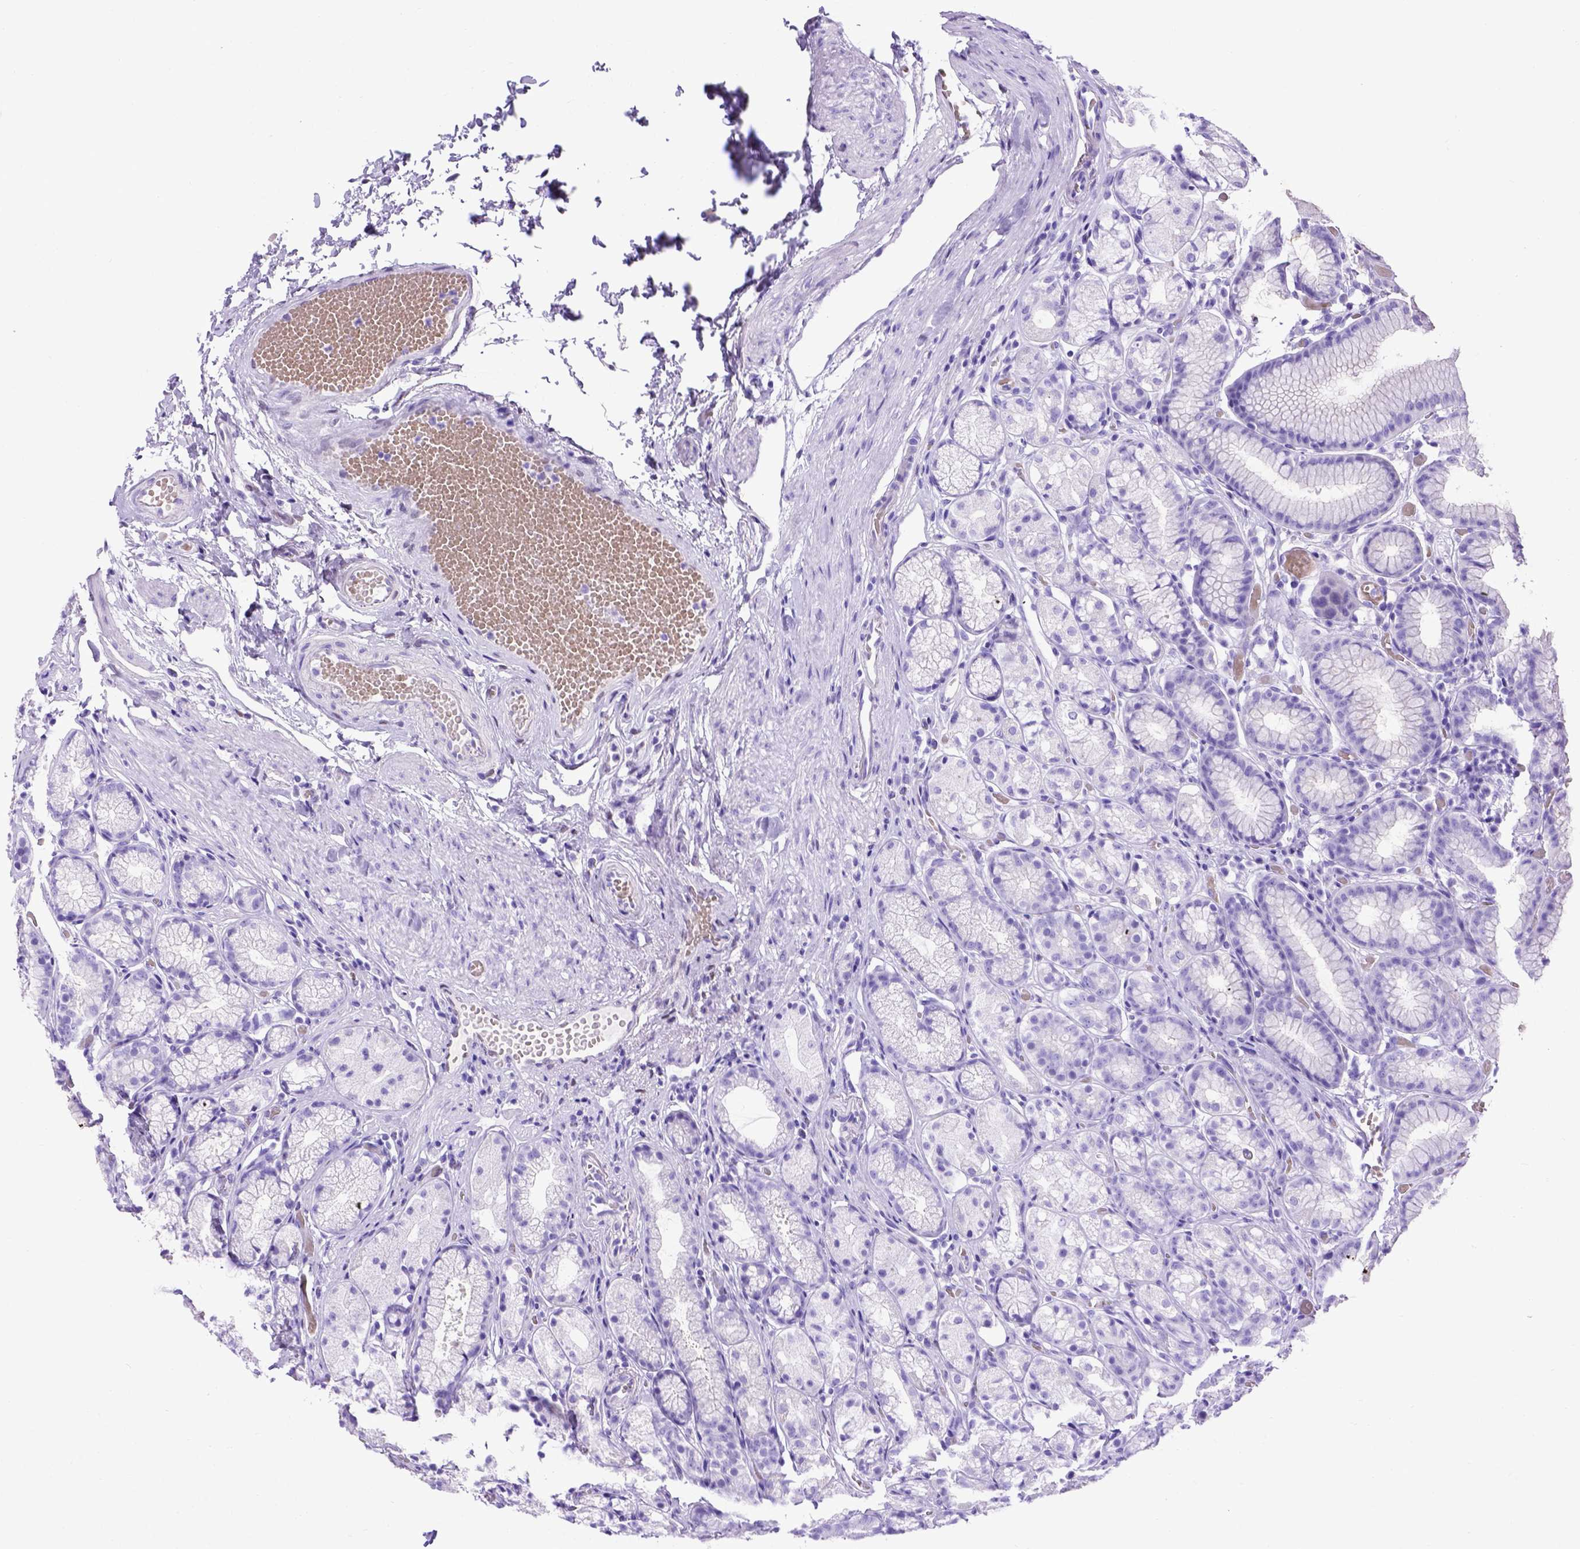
{"staining": {"intensity": "negative", "quantity": "none", "location": "none"}, "tissue": "stomach", "cell_type": "Glandular cells", "image_type": "normal", "snomed": [{"axis": "morphology", "description": "Normal tissue, NOS"}, {"axis": "topography", "description": "Stomach"}], "caption": "Benign stomach was stained to show a protein in brown. There is no significant staining in glandular cells. (IHC, brightfield microscopy, high magnification).", "gene": "MEOX2", "patient": {"sex": "male", "age": 70}}